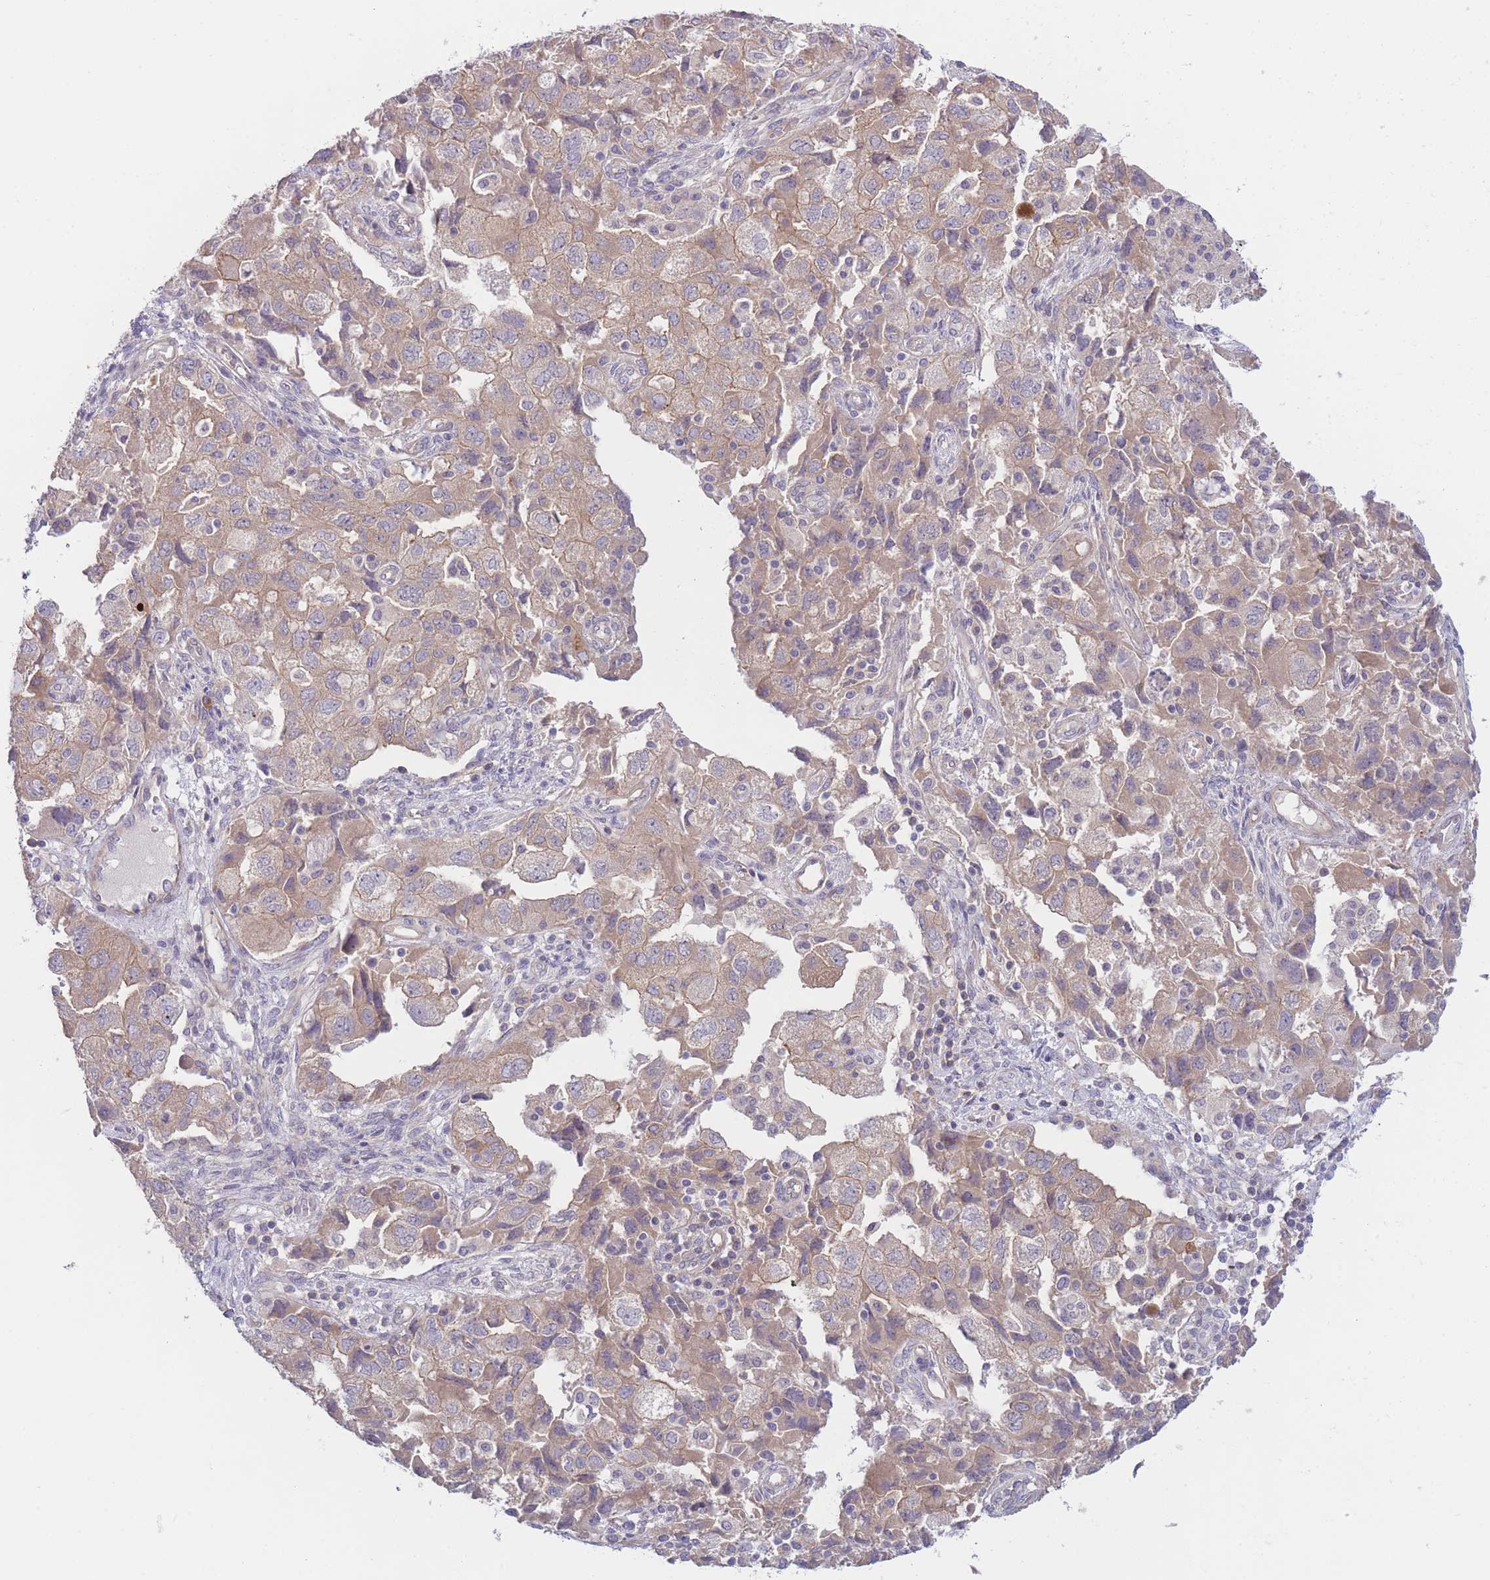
{"staining": {"intensity": "moderate", "quantity": ">75%", "location": "cytoplasmic/membranous"}, "tissue": "ovarian cancer", "cell_type": "Tumor cells", "image_type": "cancer", "snomed": [{"axis": "morphology", "description": "Carcinoma, NOS"}, {"axis": "morphology", "description": "Cystadenocarcinoma, serous, NOS"}, {"axis": "topography", "description": "Ovary"}], "caption": "IHC photomicrograph of human serous cystadenocarcinoma (ovarian) stained for a protein (brown), which reveals medium levels of moderate cytoplasmic/membranous expression in about >75% of tumor cells.", "gene": "WDR93", "patient": {"sex": "female", "age": 69}}